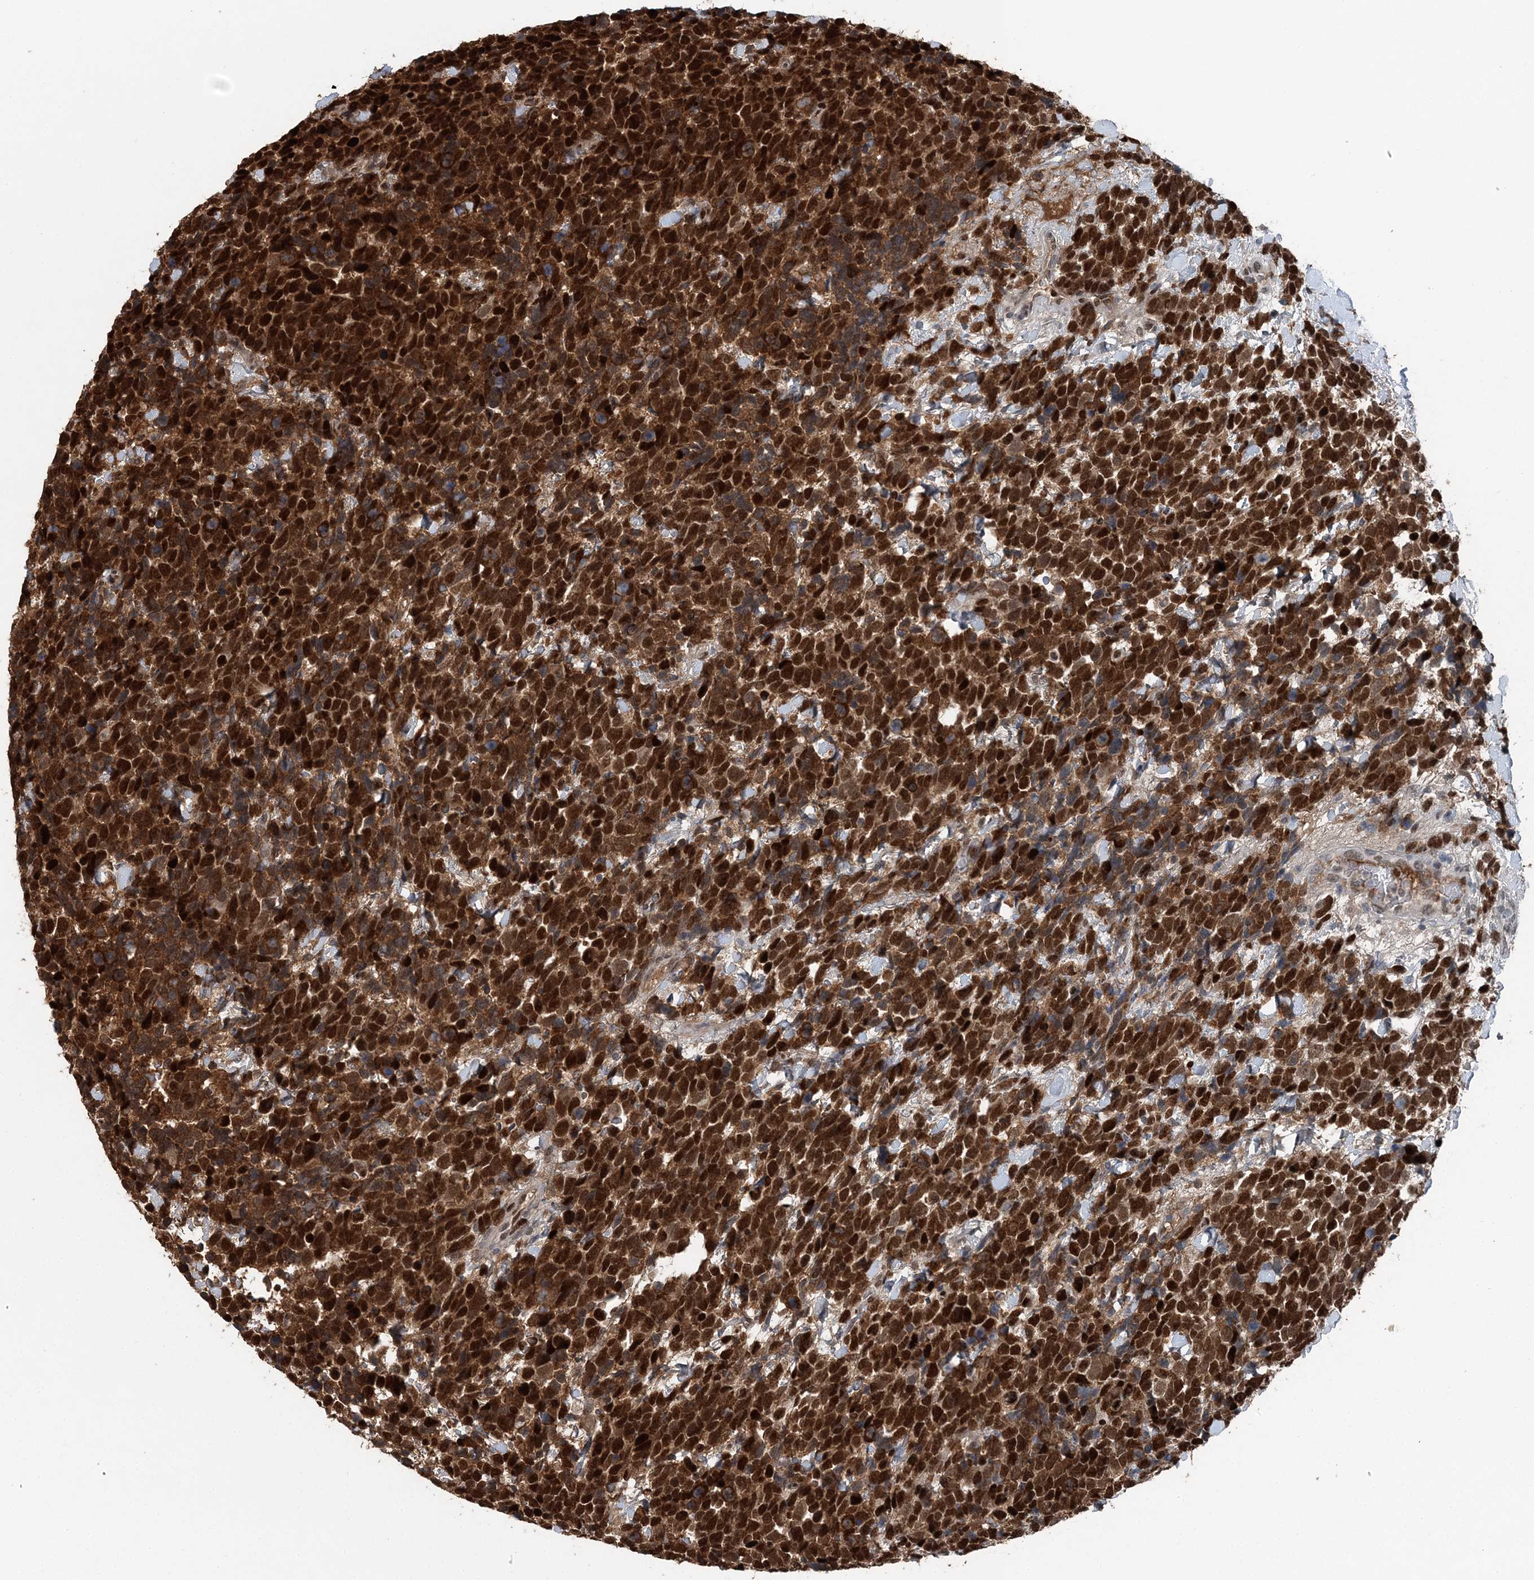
{"staining": {"intensity": "strong", "quantity": ">75%", "location": "cytoplasmic/membranous,nuclear"}, "tissue": "urothelial cancer", "cell_type": "Tumor cells", "image_type": "cancer", "snomed": [{"axis": "morphology", "description": "Urothelial carcinoma, High grade"}, {"axis": "topography", "description": "Urinary bladder"}], "caption": "A brown stain shows strong cytoplasmic/membranous and nuclear expression of a protein in urothelial cancer tumor cells.", "gene": "HAT1", "patient": {"sex": "female", "age": 82}}